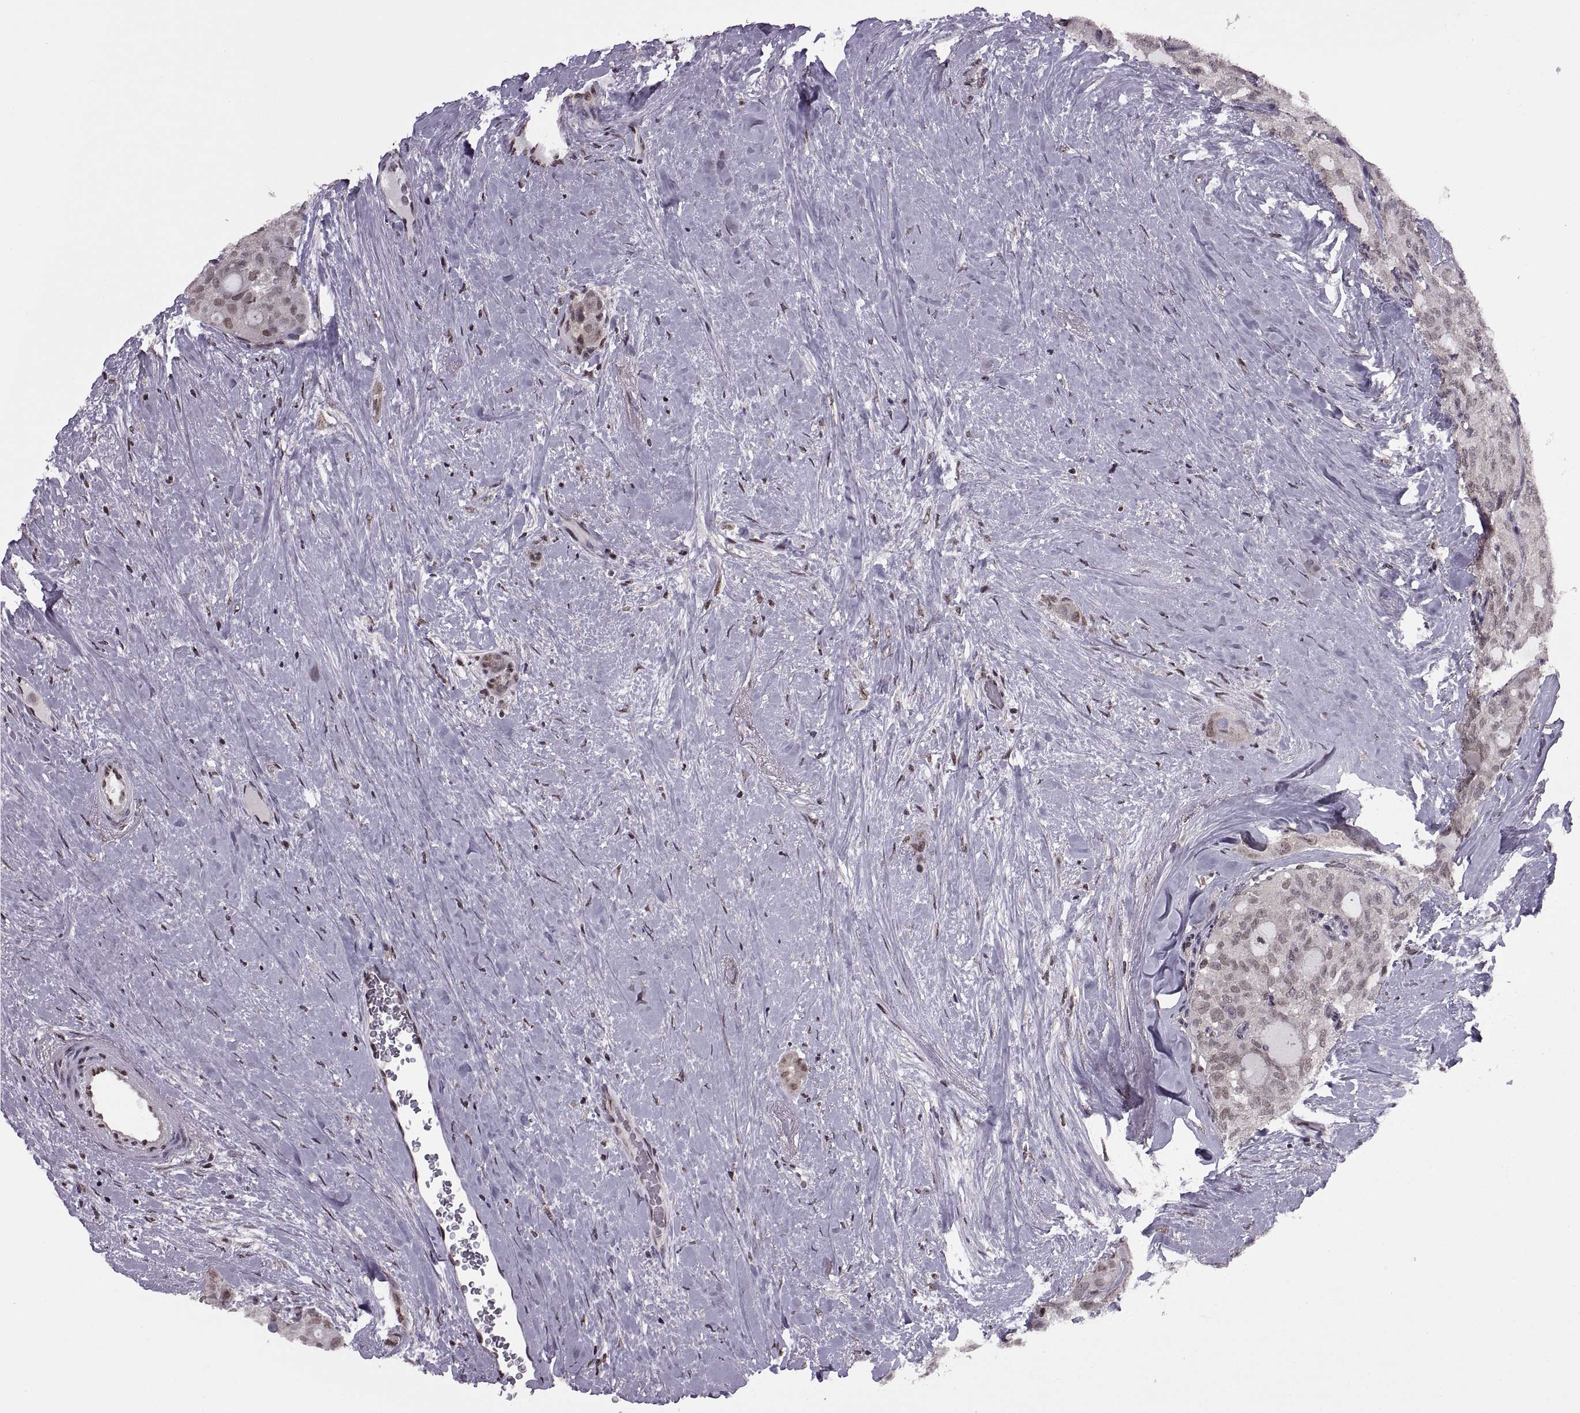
{"staining": {"intensity": "weak", "quantity": "<25%", "location": "nuclear"}, "tissue": "thyroid cancer", "cell_type": "Tumor cells", "image_type": "cancer", "snomed": [{"axis": "morphology", "description": "Follicular adenoma carcinoma, NOS"}, {"axis": "topography", "description": "Thyroid gland"}], "caption": "Tumor cells show no significant protein expression in thyroid follicular adenoma carcinoma. (DAB immunohistochemistry visualized using brightfield microscopy, high magnification).", "gene": "INTS3", "patient": {"sex": "male", "age": 75}}